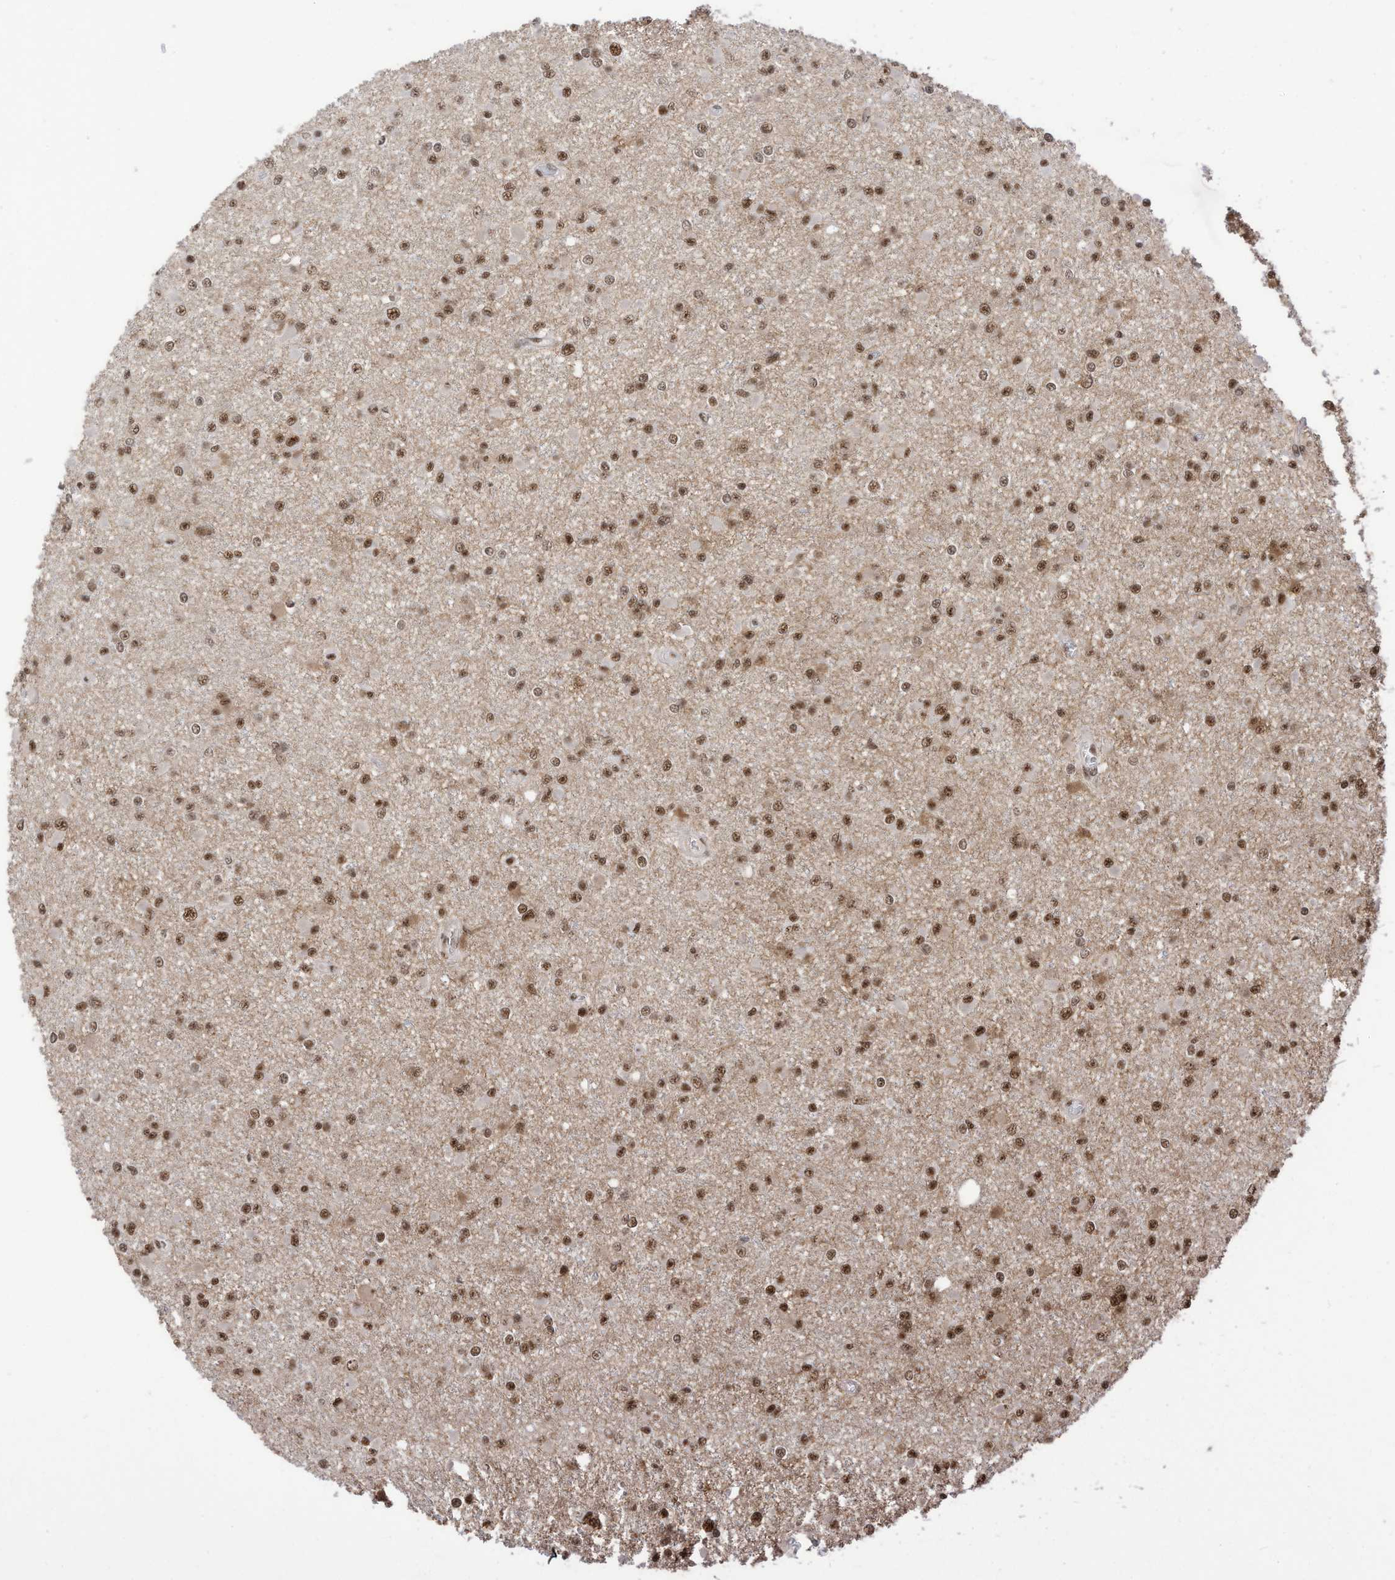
{"staining": {"intensity": "moderate", "quantity": ">75%", "location": "nuclear"}, "tissue": "glioma", "cell_type": "Tumor cells", "image_type": "cancer", "snomed": [{"axis": "morphology", "description": "Glioma, malignant, Low grade"}, {"axis": "topography", "description": "Brain"}], "caption": "Tumor cells reveal medium levels of moderate nuclear positivity in about >75% of cells in human glioma.", "gene": "SF3A3", "patient": {"sex": "female", "age": 22}}